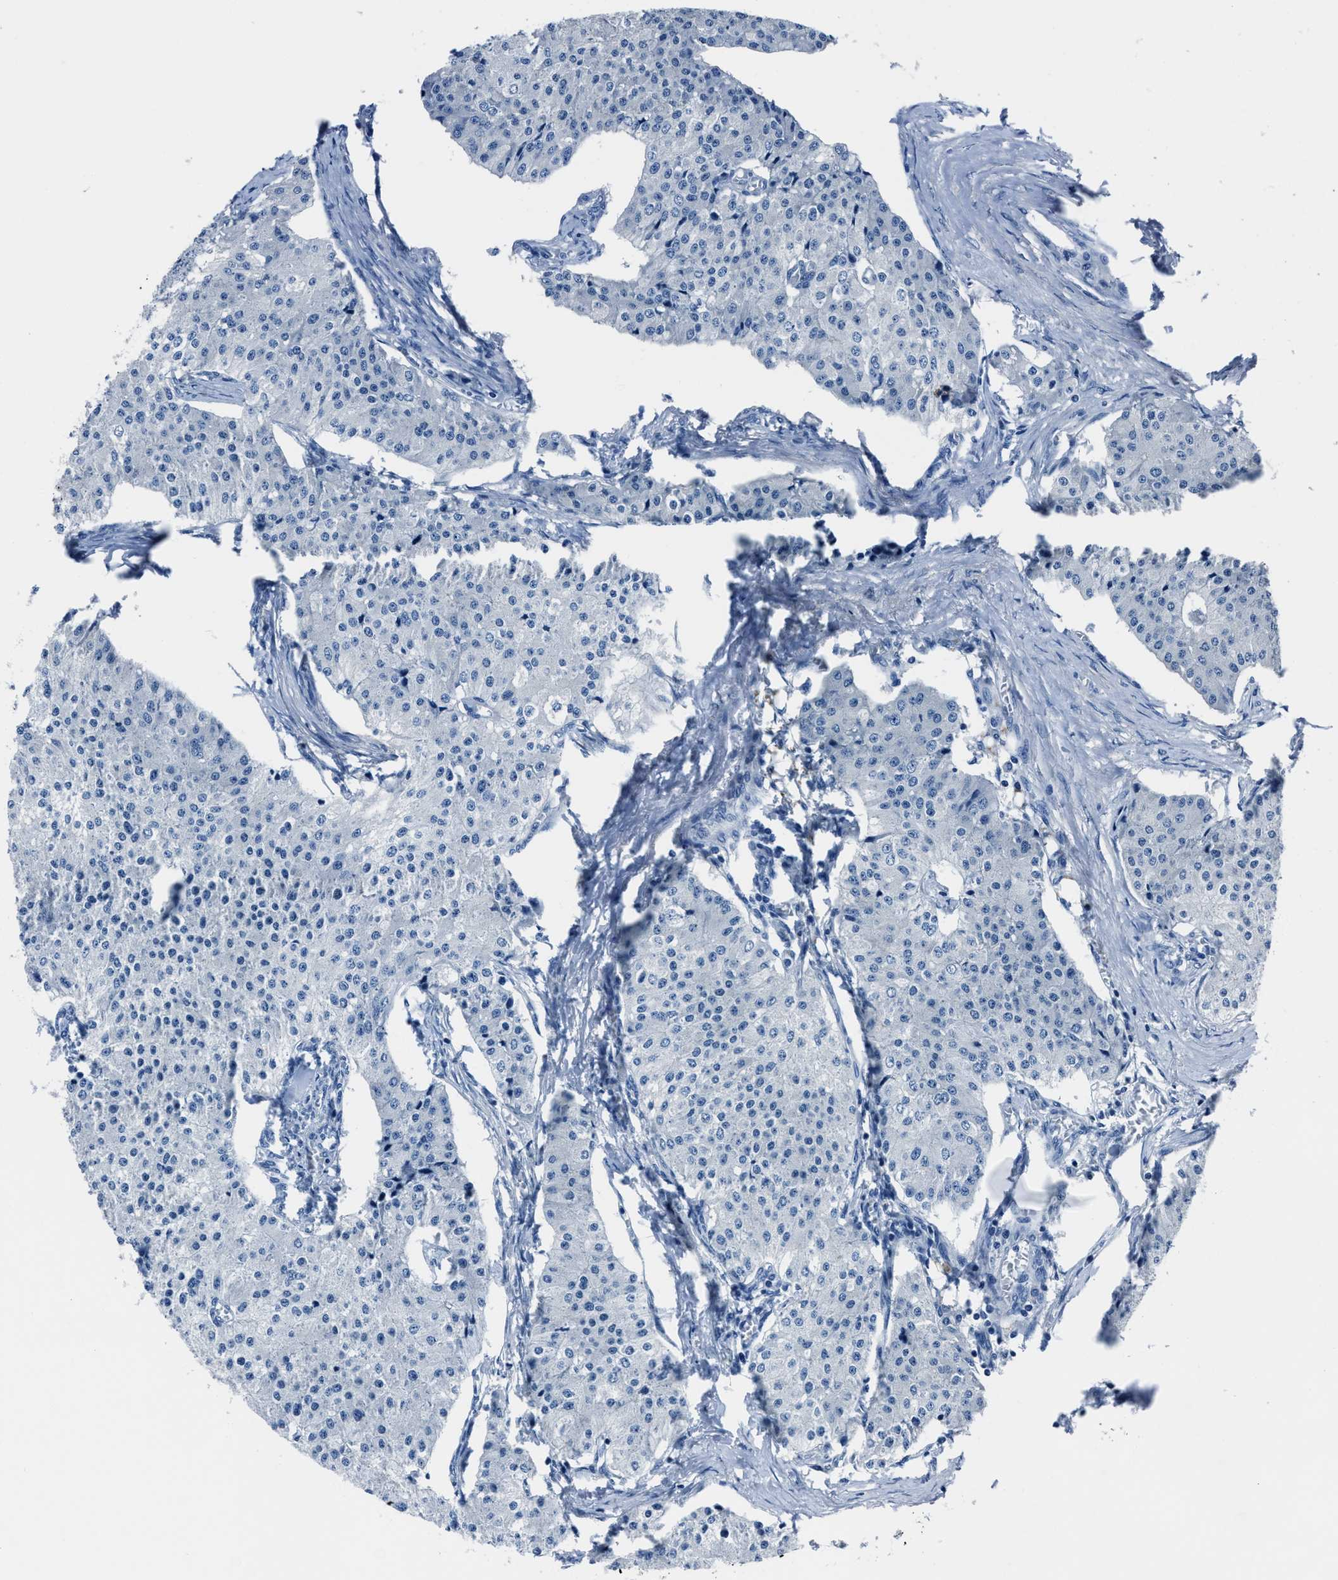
{"staining": {"intensity": "negative", "quantity": "none", "location": "none"}, "tissue": "carcinoid", "cell_type": "Tumor cells", "image_type": "cancer", "snomed": [{"axis": "morphology", "description": "Carcinoid, malignant, NOS"}, {"axis": "topography", "description": "Colon"}], "caption": "There is no significant staining in tumor cells of malignant carcinoid.", "gene": "LMO7", "patient": {"sex": "female", "age": 52}}